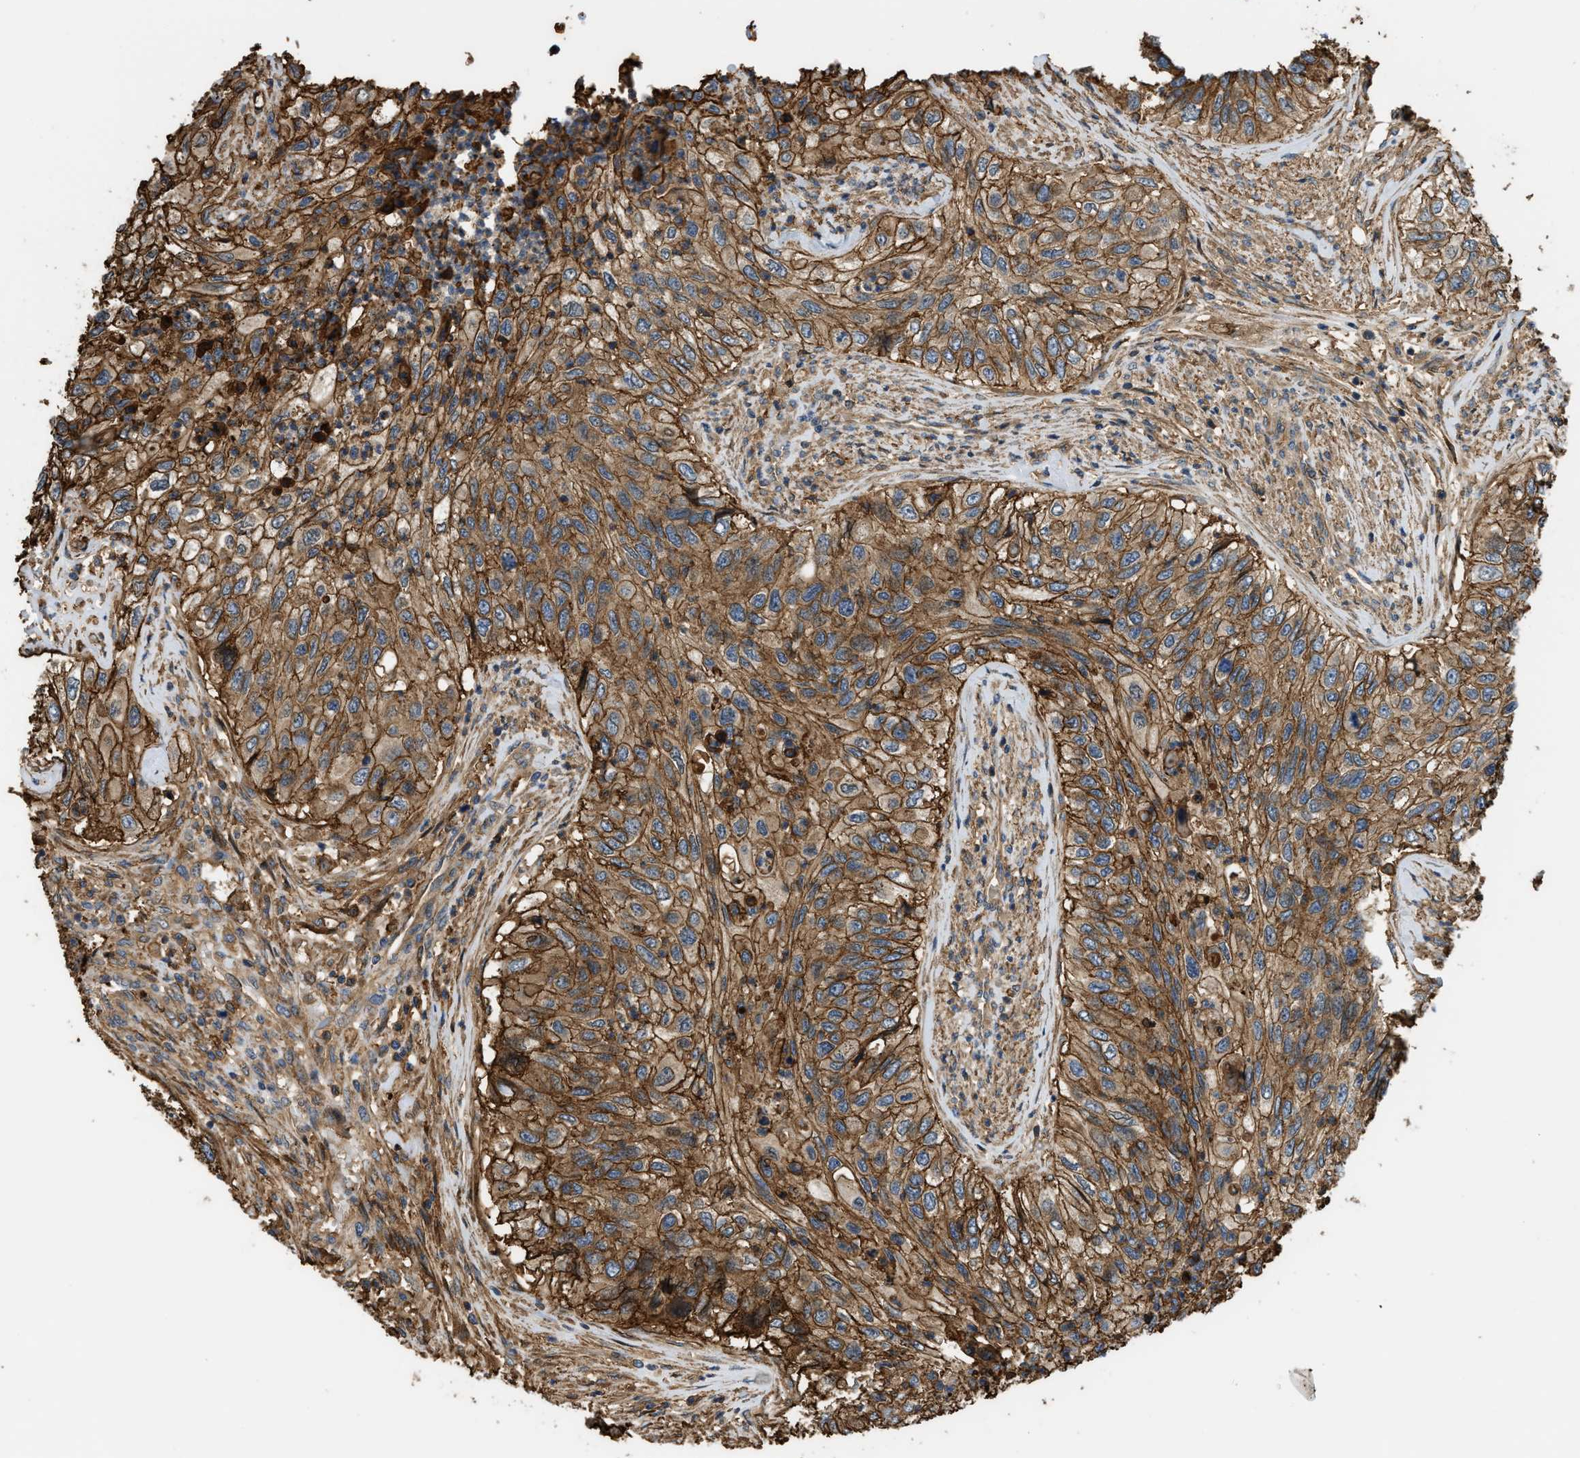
{"staining": {"intensity": "strong", "quantity": ">75%", "location": "cytoplasmic/membranous"}, "tissue": "urothelial cancer", "cell_type": "Tumor cells", "image_type": "cancer", "snomed": [{"axis": "morphology", "description": "Urothelial carcinoma, High grade"}, {"axis": "topography", "description": "Urinary bladder"}], "caption": "This is a histology image of immunohistochemistry (IHC) staining of high-grade urothelial carcinoma, which shows strong expression in the cytoplasmic/membranous of tumor cells.", "gene": "DDHD2", "patient": {"sex": "female", "age": 60}}